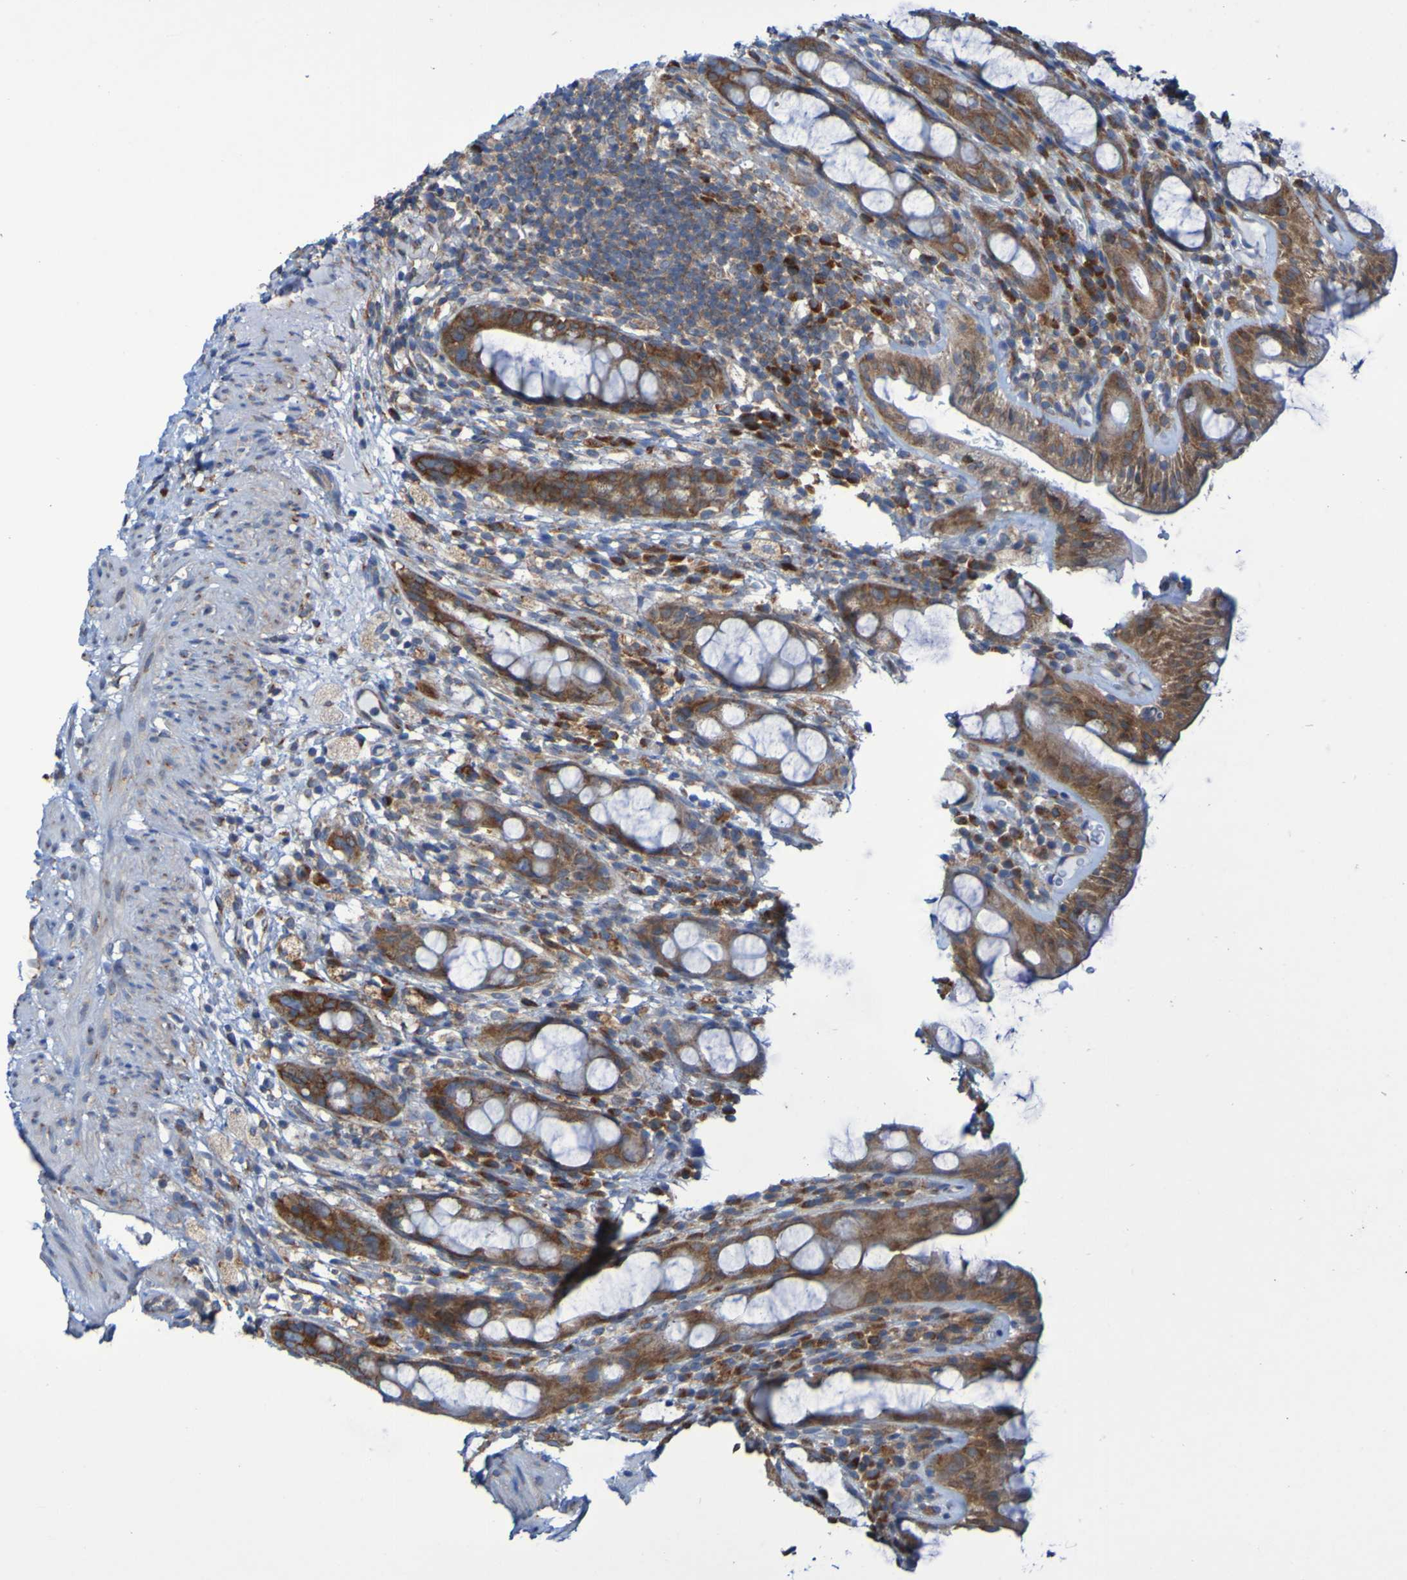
{"staining": {"intensity": "weak", "quantity": ">75%", "location": "cytoplasmic/membranous"}, "tissue": "rectum", "cell_type": "Glandular cells", "image_type": "normal", "snomed": [{"axis": "morphology", "description": "Normal tissue, NOS"}, {"axis": "topography", "description": "Rectum"}], "caption": "Immunohistochemical staining of benign human rectum shows weak cytoplasmic/membranous protein staining in approximately >75% of glandular cells.", "gene": "FKBP3", "patient": {"sex": "male", "age": 44}}